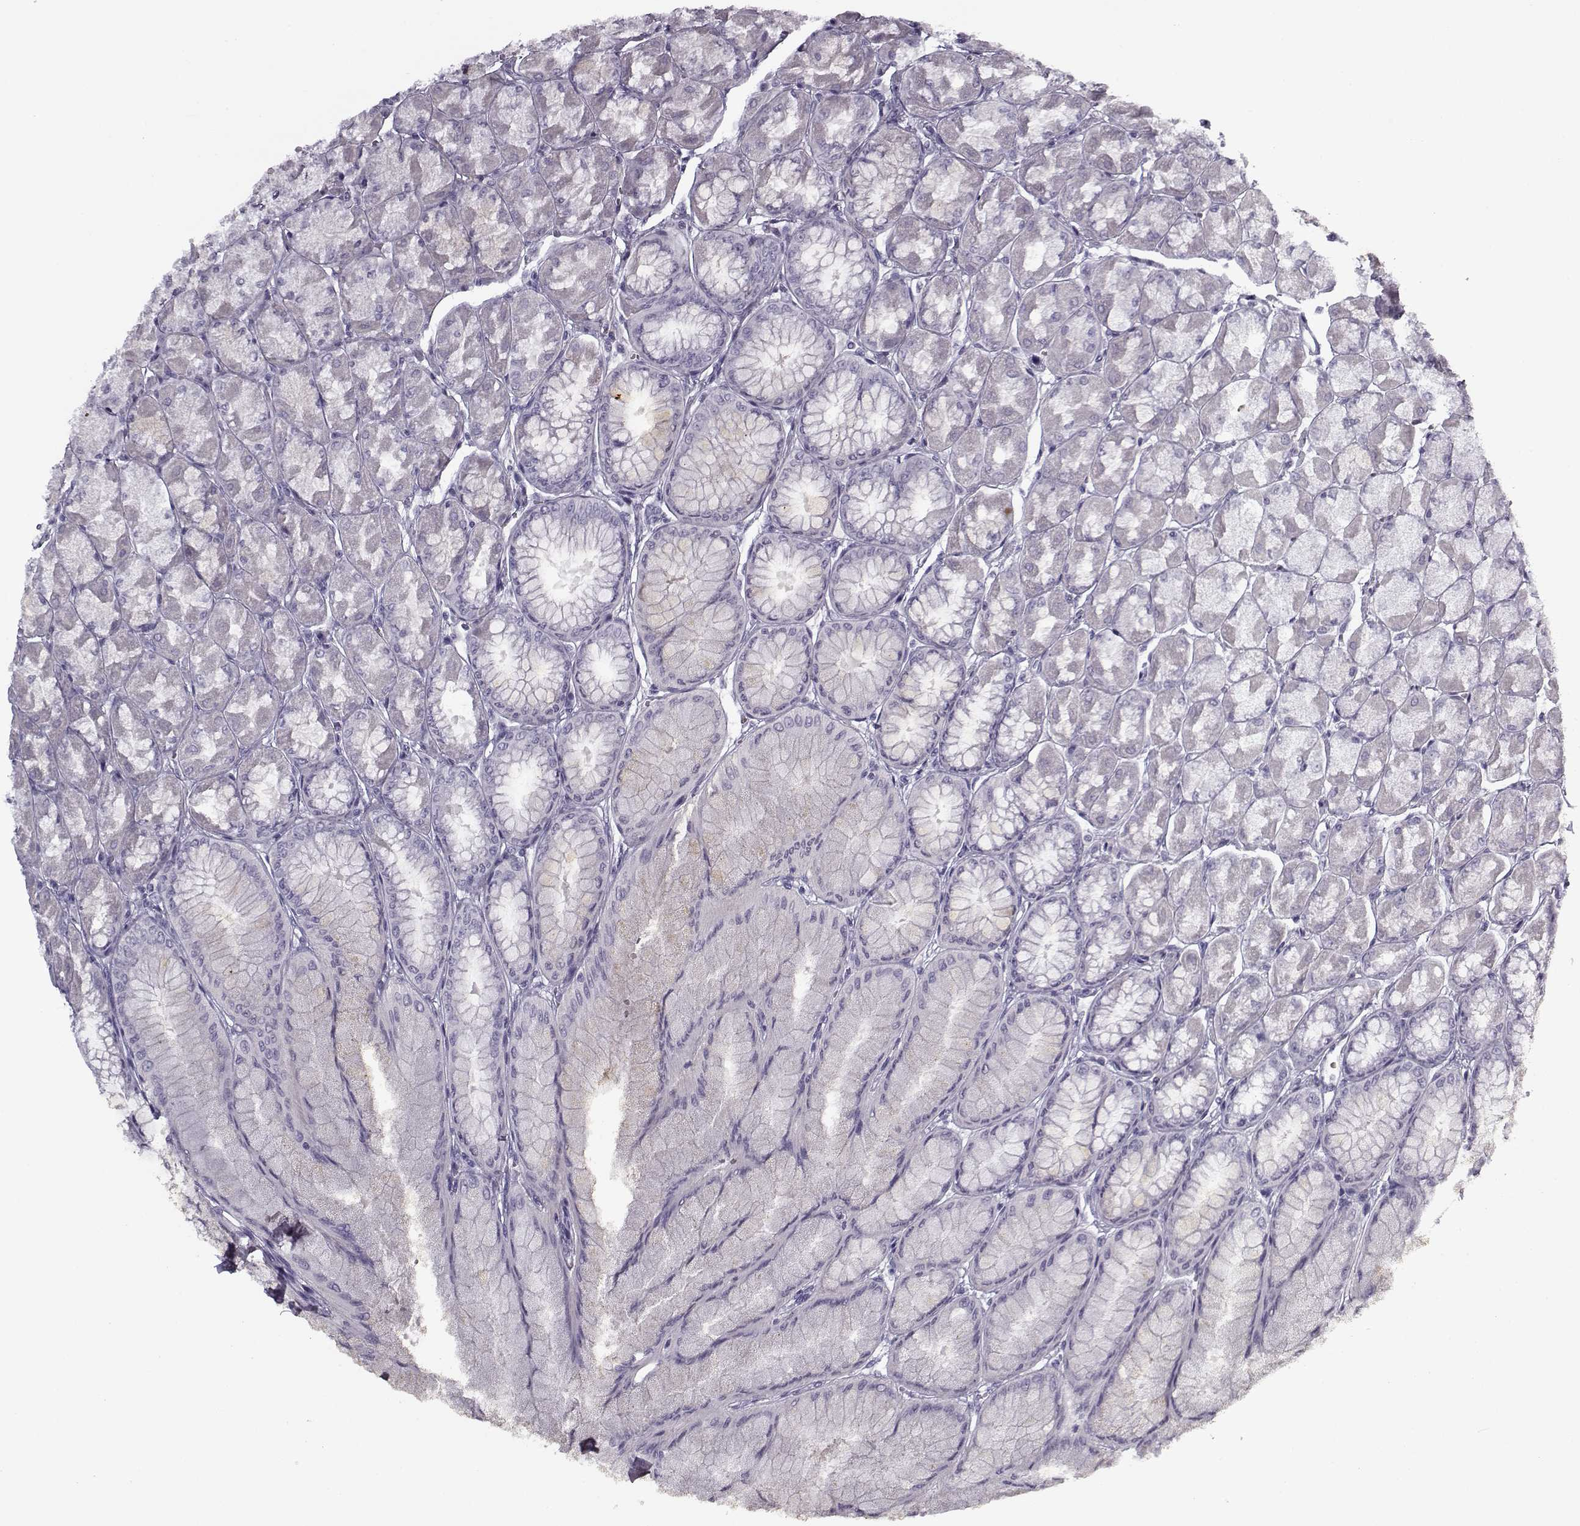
{"staining": {"intensity": "negative", "quantity": "none", "location": "none"}, "tissue": "stomach", "cell_type": "Glandular cells", "image_type": "normal", "snomed": [{"axis": "morphology", "description": "Normal tissue, NOS"}, {"axis": "topography", "description": "Stomach, upper"}], "caption": "This histopathology image is of normal stomach stained with immunohistochemistry (IHC) to label a protein in brown with the nuclei are counter-stained blue. There is no expression in glandular cells. (IHC, brightfield microscopy, high magnification).", "gene": "SNCA", "patient": {"sex": "male", "age": 60}}